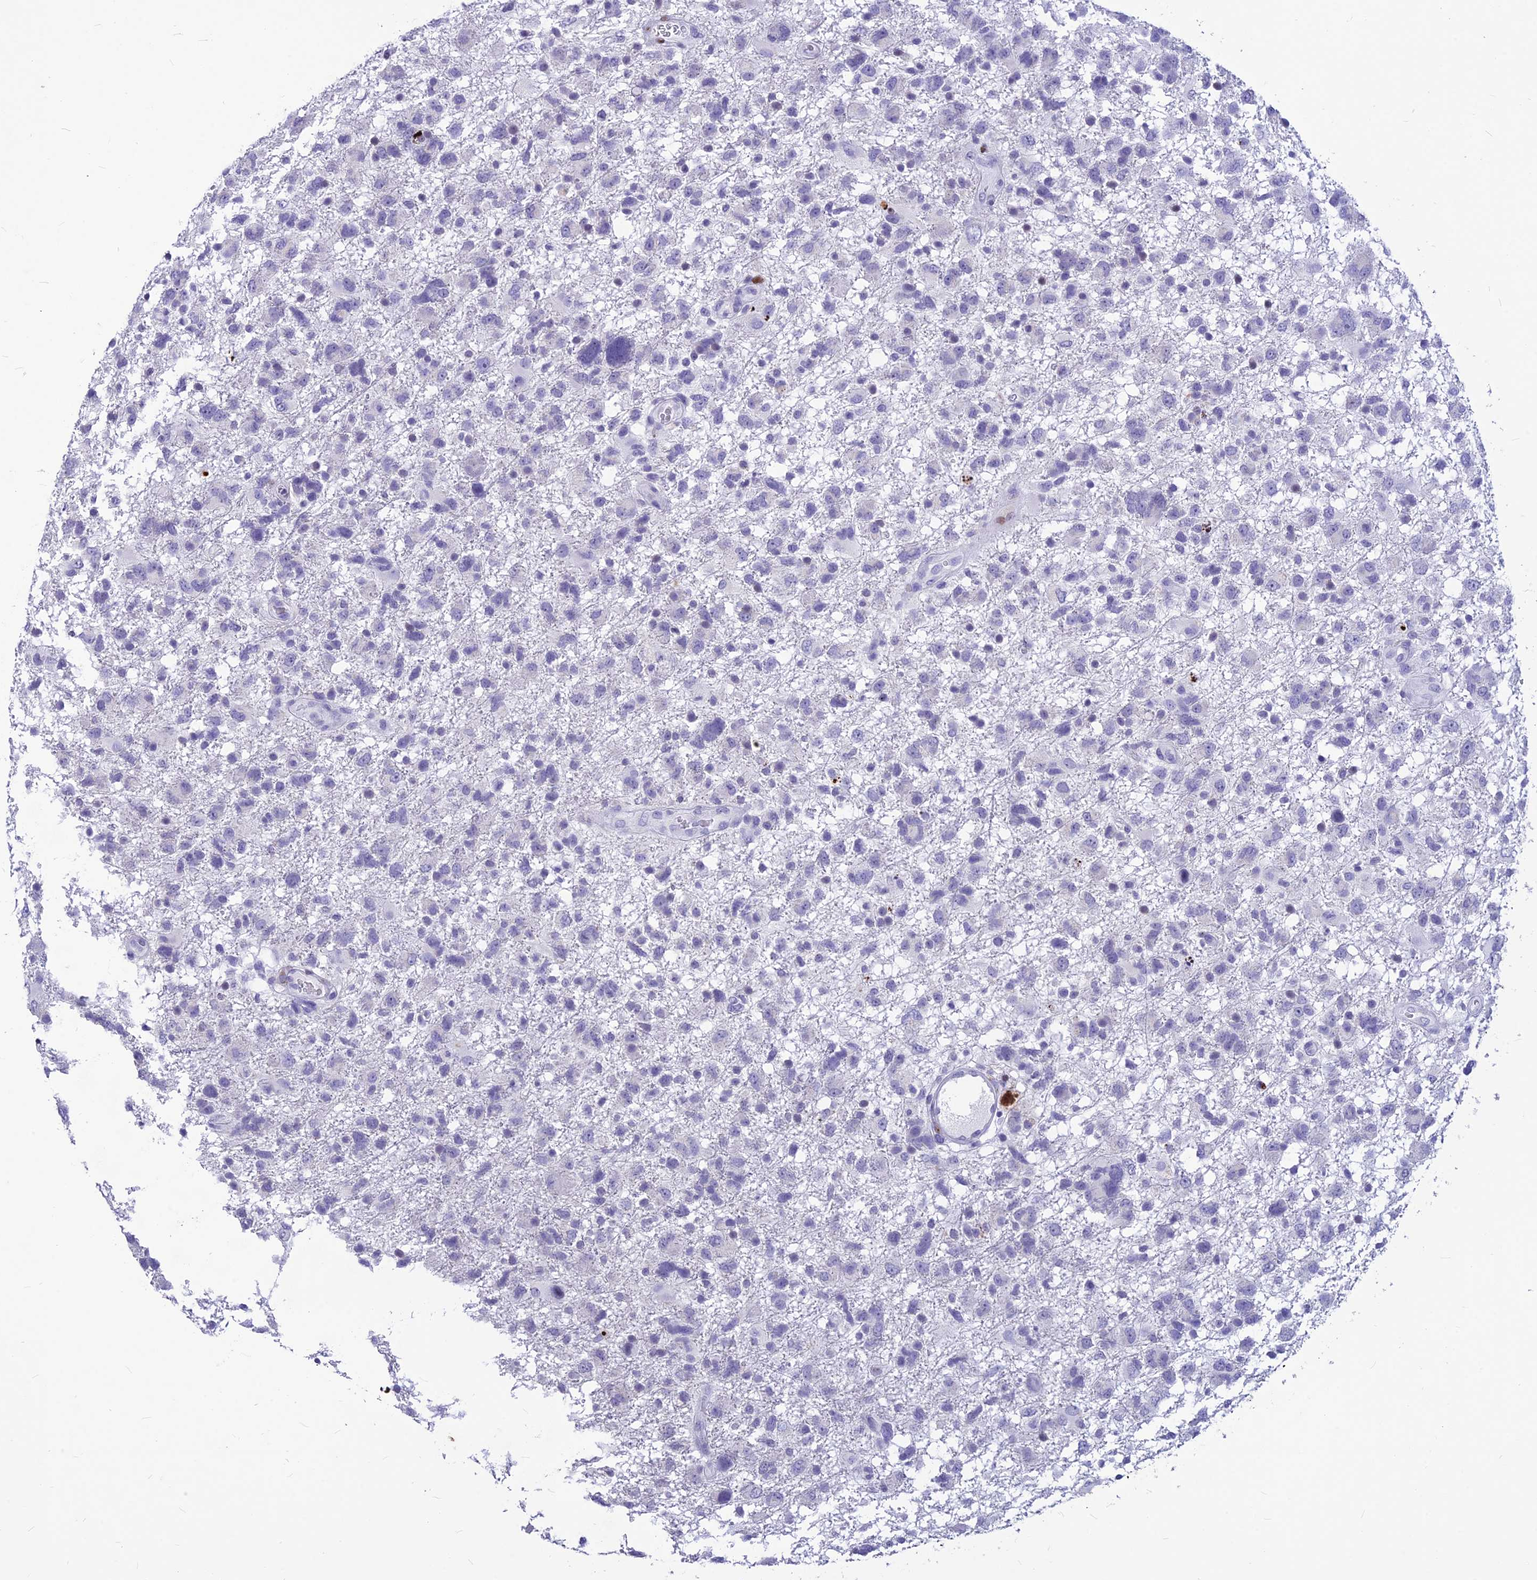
{"staining": {"intensity": "negative", "quantity": "none", "location": "none"}, "tissue": "glioma", "cell_type": "Tumor cells", "image_type": "cancer", "snomed": [{"axis": "morphology", "description": "Glioma, malignant, High grade"}, {"axis": "topography", "description": "Brain"}], "caption": "Glioma was stained to show a protein in brown. There is no significant staining in tumor cells. Brightfield microscopy of IHC stained with DAB (3,3'-diaminobenzidine) (brown) and hematoxylin (blue), captured at high magnification.", "gene": "PRPS1", "patient": {"sex": "male", "age": 61}}